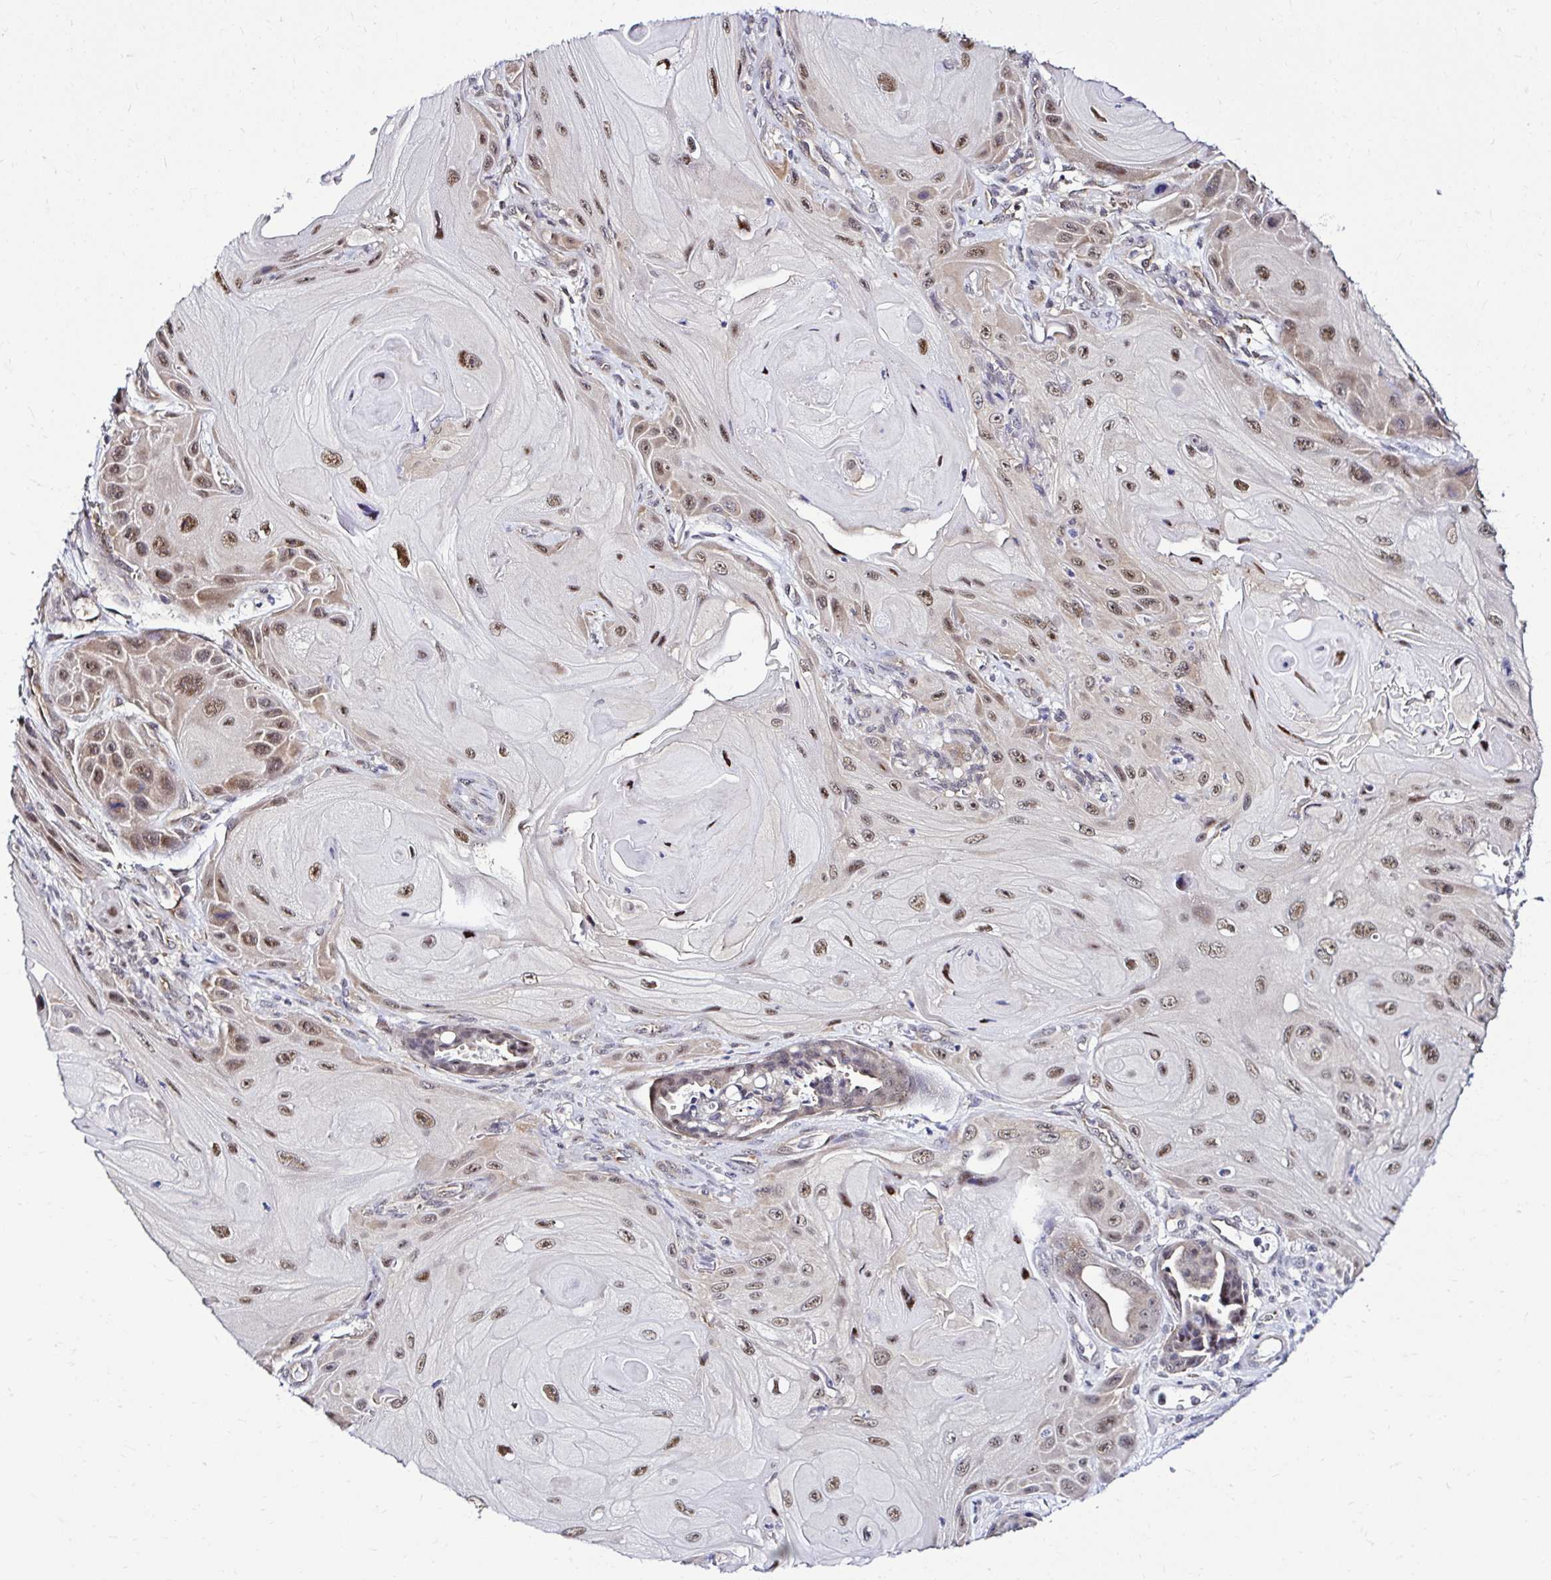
{"staining": {"intensity": "moderate", "quantity": ">75%", "location": "nuclear"}, "tissue": "skin cancer", "cell_type": "Tumor cells", "image_type": "cancer", "snomed": [{"axis": "morphology", "description": "Squamous cell carcinoma, NOS"}, {"axis": "topography", "description": "Skin"}], "caption": "High-magnification brightfield microscopy of skin squamous cell carcinoma stained with DAB (brown) and counterstained with hematoxylin (blue). tumor cells exhibit moderate nuclear staining is appreciated in about>75% of cells. Immunohistochemistry (ihc) stains the protein in brown and the nuclei are stained blue.", "gene": "PSMD3", "patient": {"sex": "female", "age": 94}}